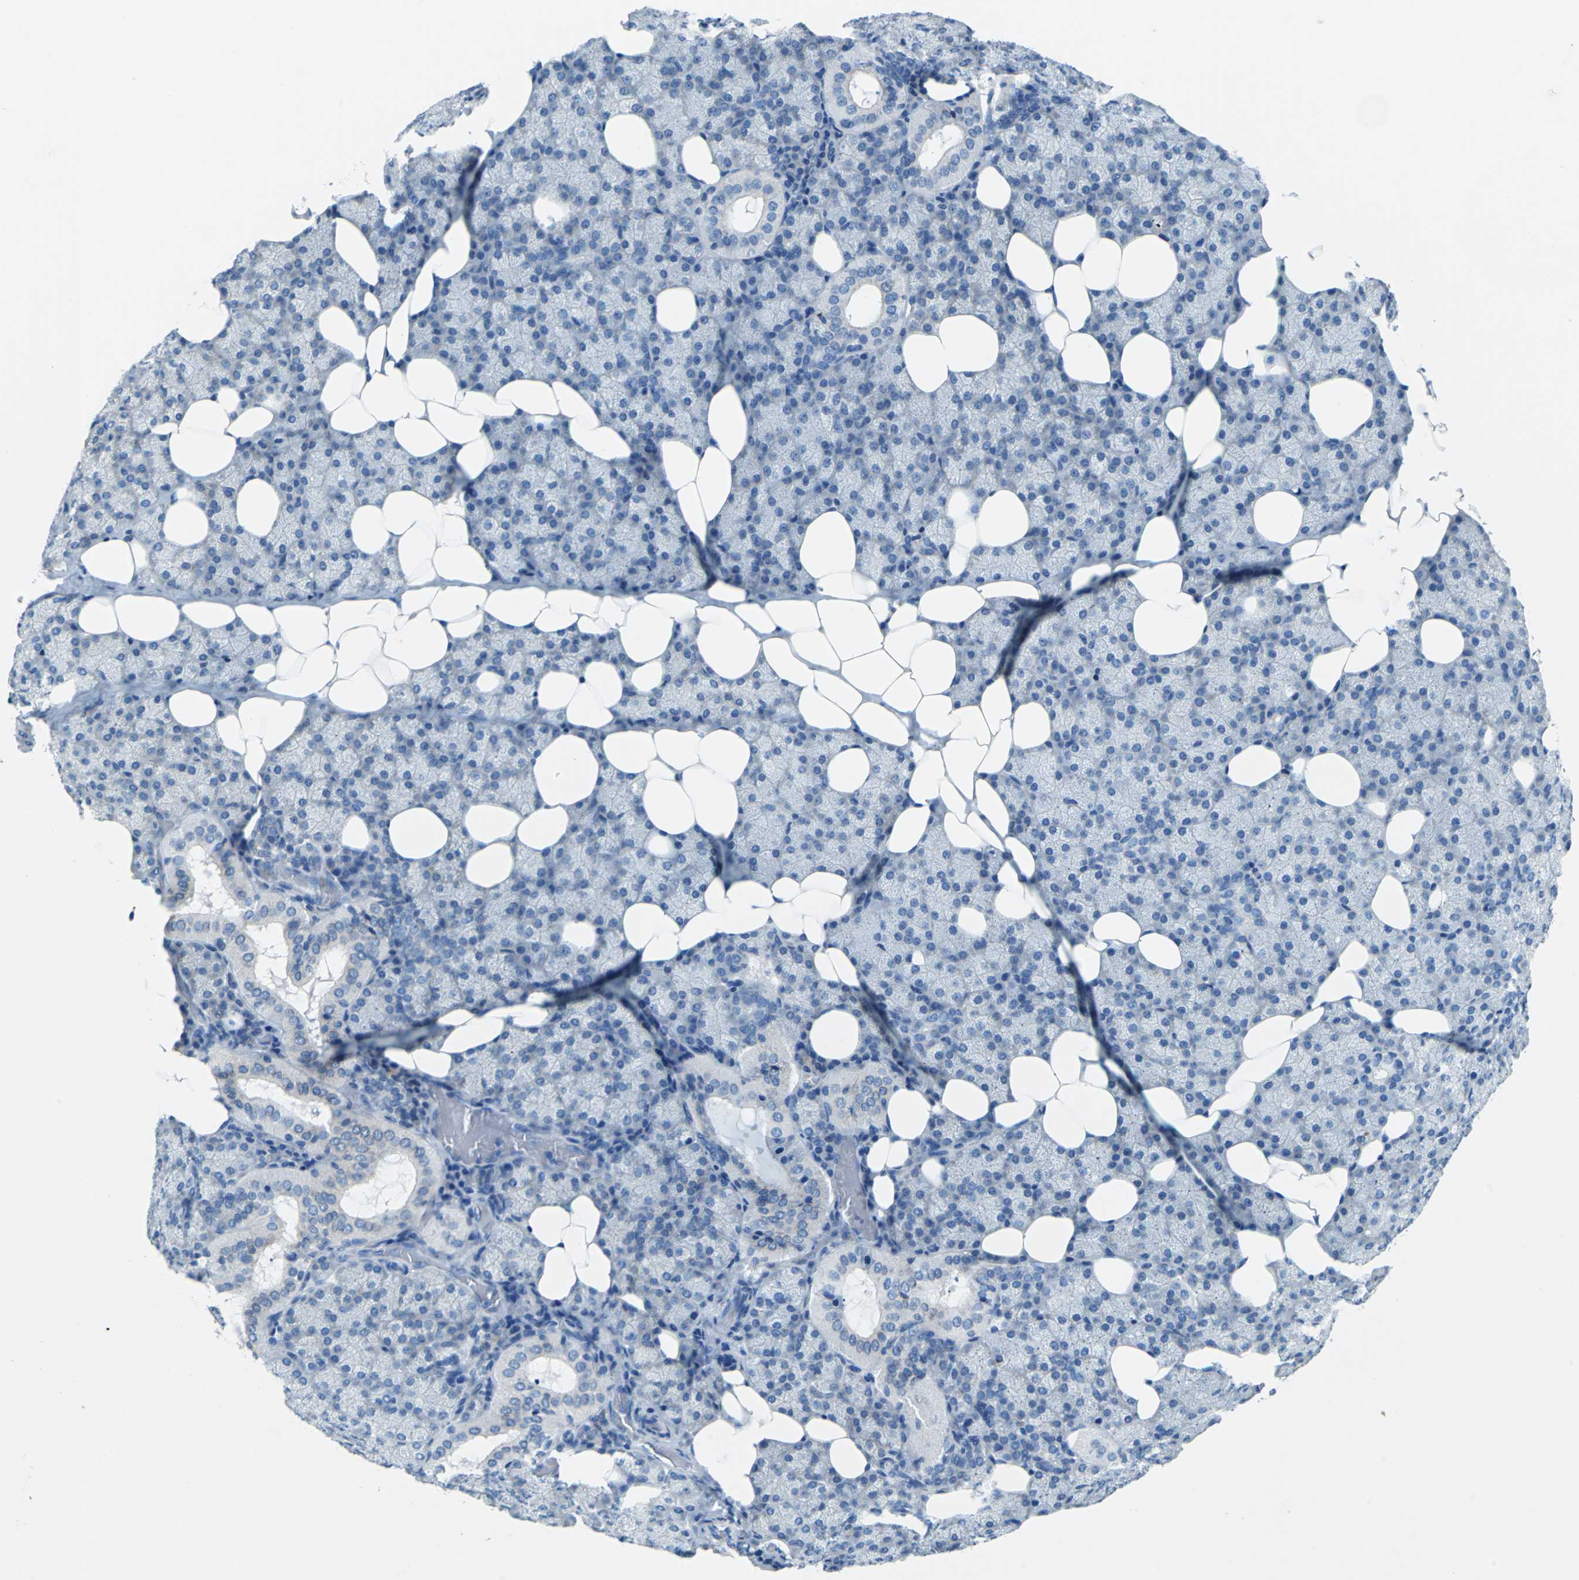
{"staining": {"intensity": "negative", "quantity": "none", "location": "none"}, "tissue": "salivary gland", "cell_type": "Glandular cells", "image_type": "normal", "snomed": [{"axis": "morphology", "description": "Normal tissue, NOS"}, {"axis": "topography", "description": "Lymph node"}, {"axis": "topography", "description": "Salivary gland"}], "caption": "A micrograph of salivary gland stained for a protein demonstrates no brown staining in glandular cells. Nuclei are stained in blue.", "gene": "TEX264", "patient": {"sex": "male", "age": 8}}